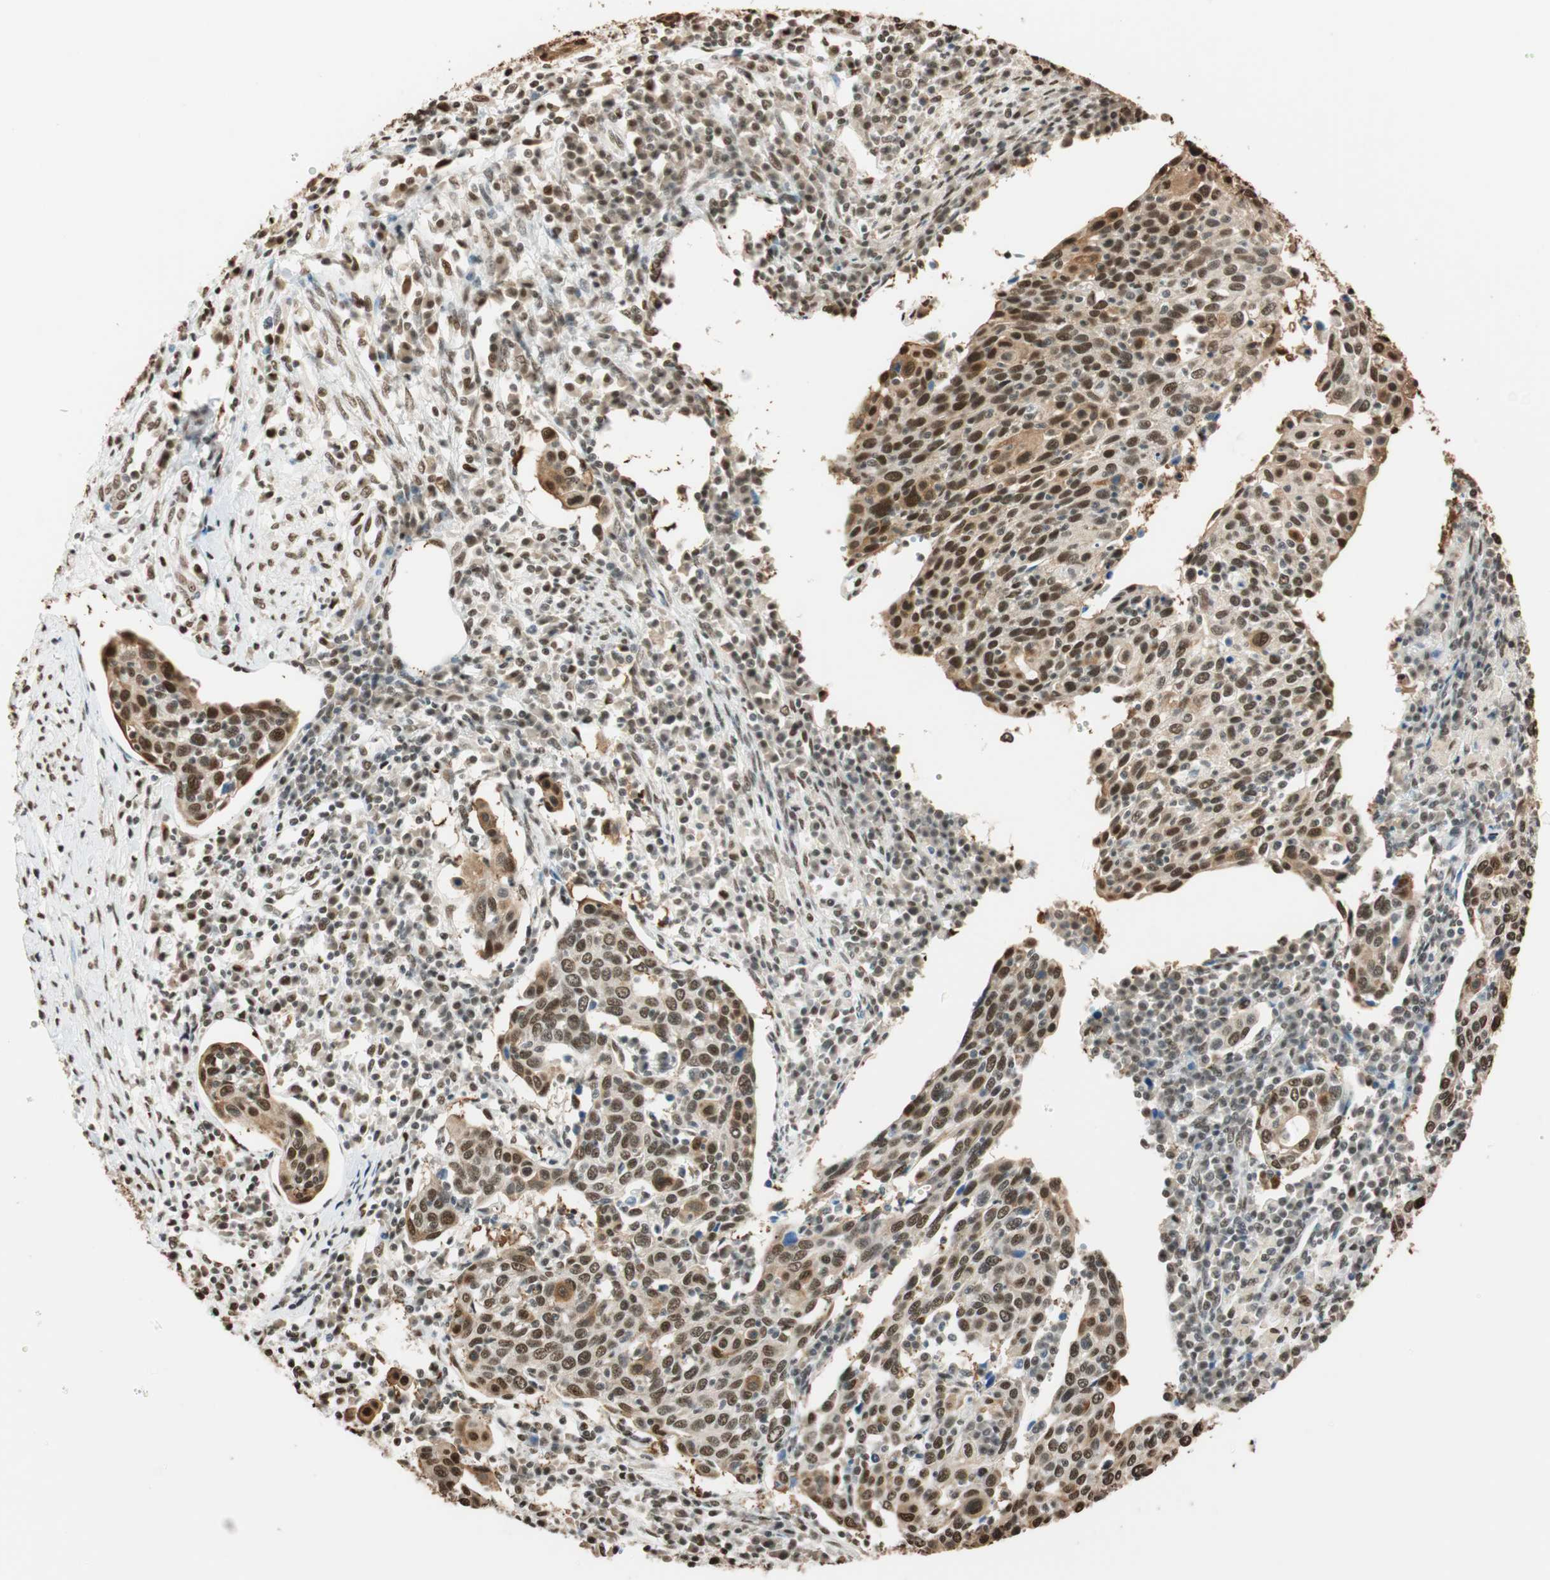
{"staining": {"intensity": "strong", "quantity": "25%-75%", "location": "cytoplasmic/membranous,nuclear"}, "tissue": "cervical cancer", "cell_type": "Tumor cells", "image_type": "cancer", "snomed": [{"axis": "morphology", "description": "Squamous cell carcinoma, NOS"}, {"axis": "topography", "description": "Cervix"}], "caption": "A brown stain shows strong cytoplasmic/membranous and nuclear positivity of a protein in human squamous cell carcinoma (cervical) tumor cells. Nuclei are stained in blue.", "gene": "FANCG", "patient": {"sex": "female", "age": 40}}